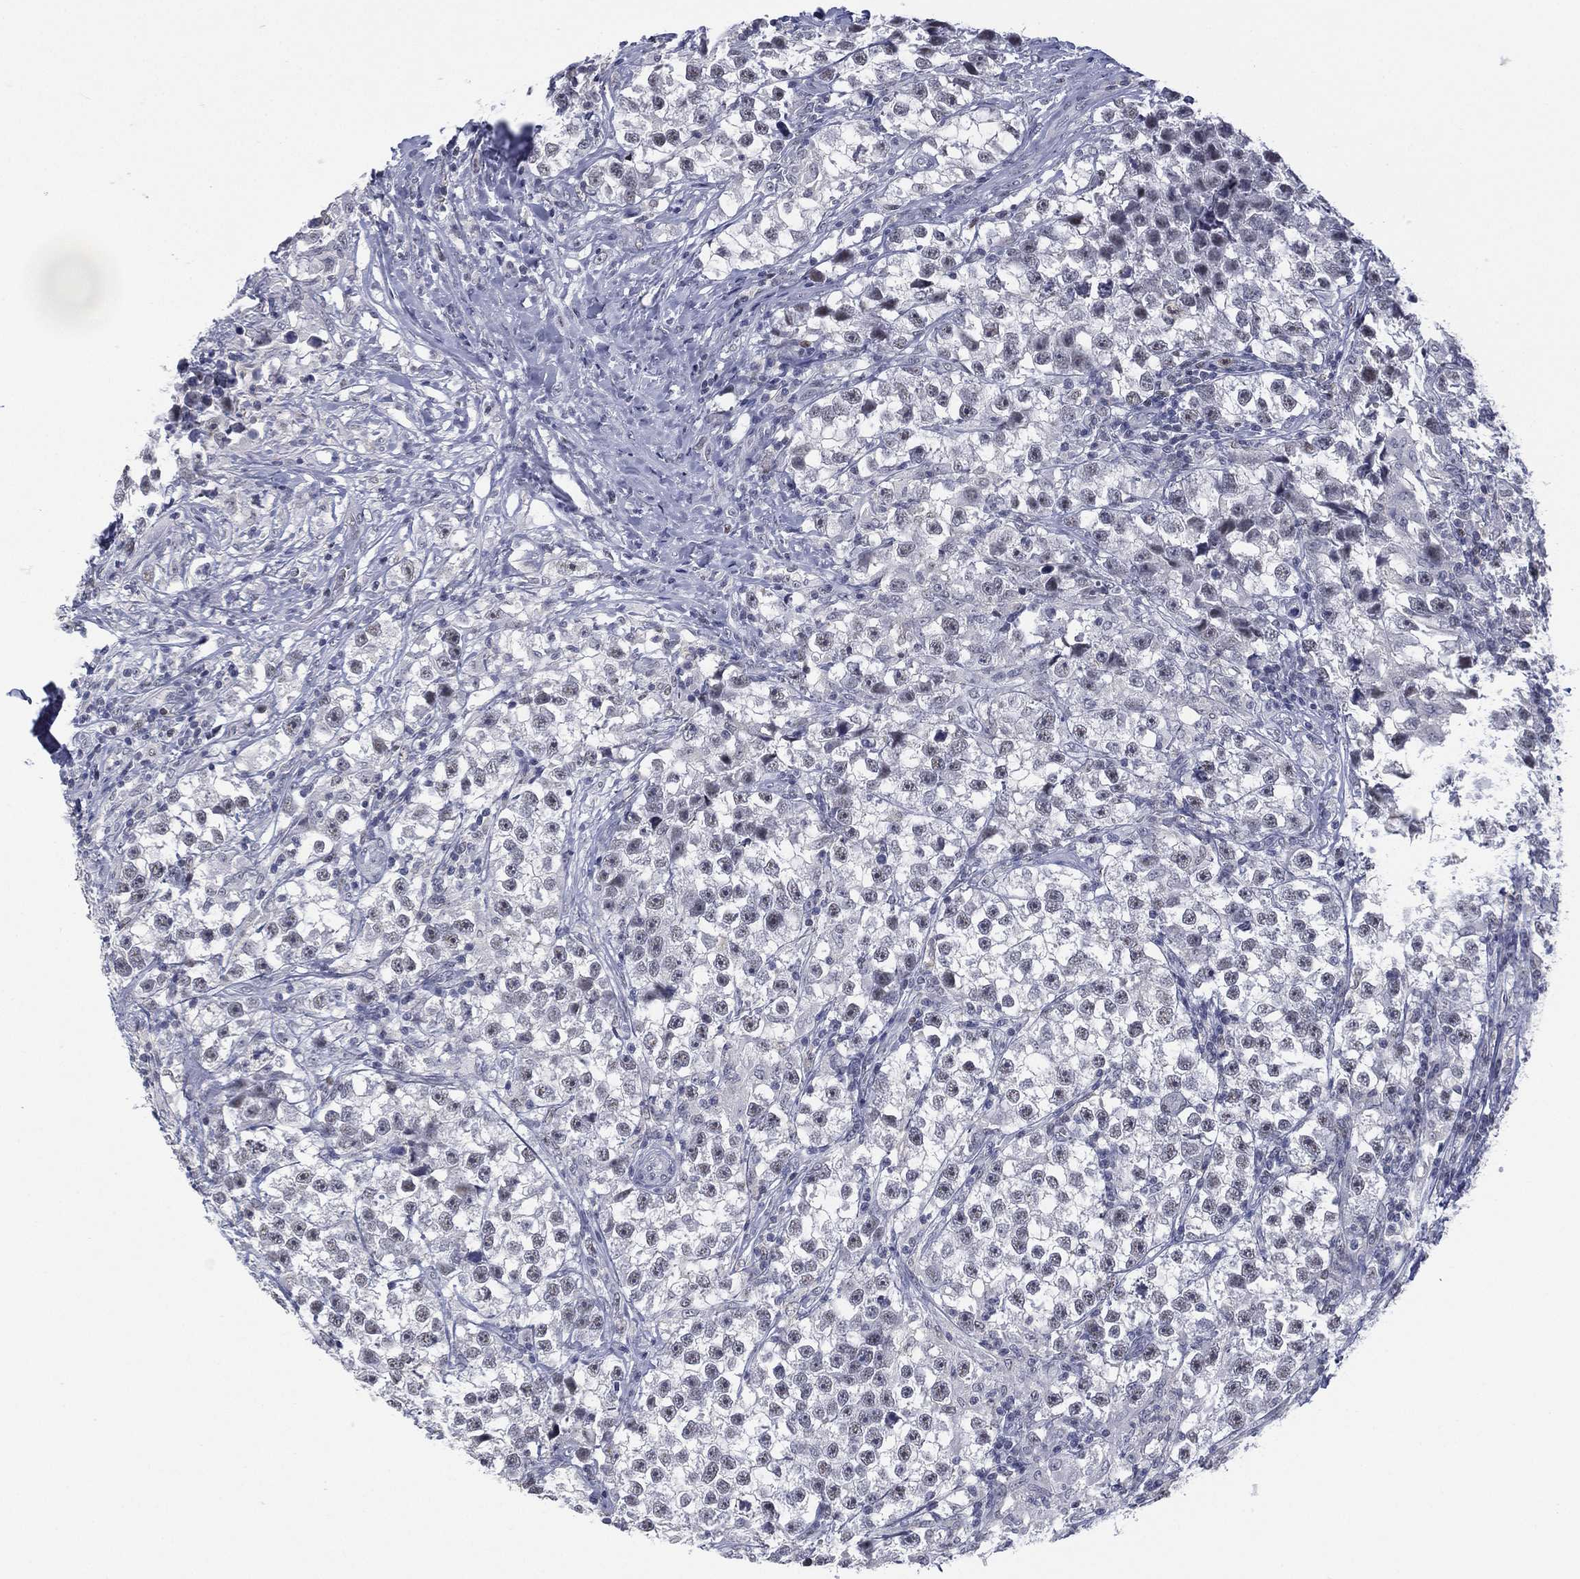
{"staining": {"intensity": "negative", "quantity": "none", "location": "none"}, "tissue": "testis cancer", "cell_type": "Tumor cells", "image_type": "cancer", "snomed": [{"axis": "morphology", "description": "Seminoma, NOS"}, {"axis": "topography", "description": "Testis"}], "caption": "The immunohistochemistry photomicrograph has no significant positivity in tumor cells of testis cancer (seminoma) tissue. (DAB (3,3'-diaminobenzidine) immunohistochemistry (IHC) visualized using brightfield microscopy, high magnification).", "gene": "ZNF711", "patient": {"sex": "male", "age": 46}}